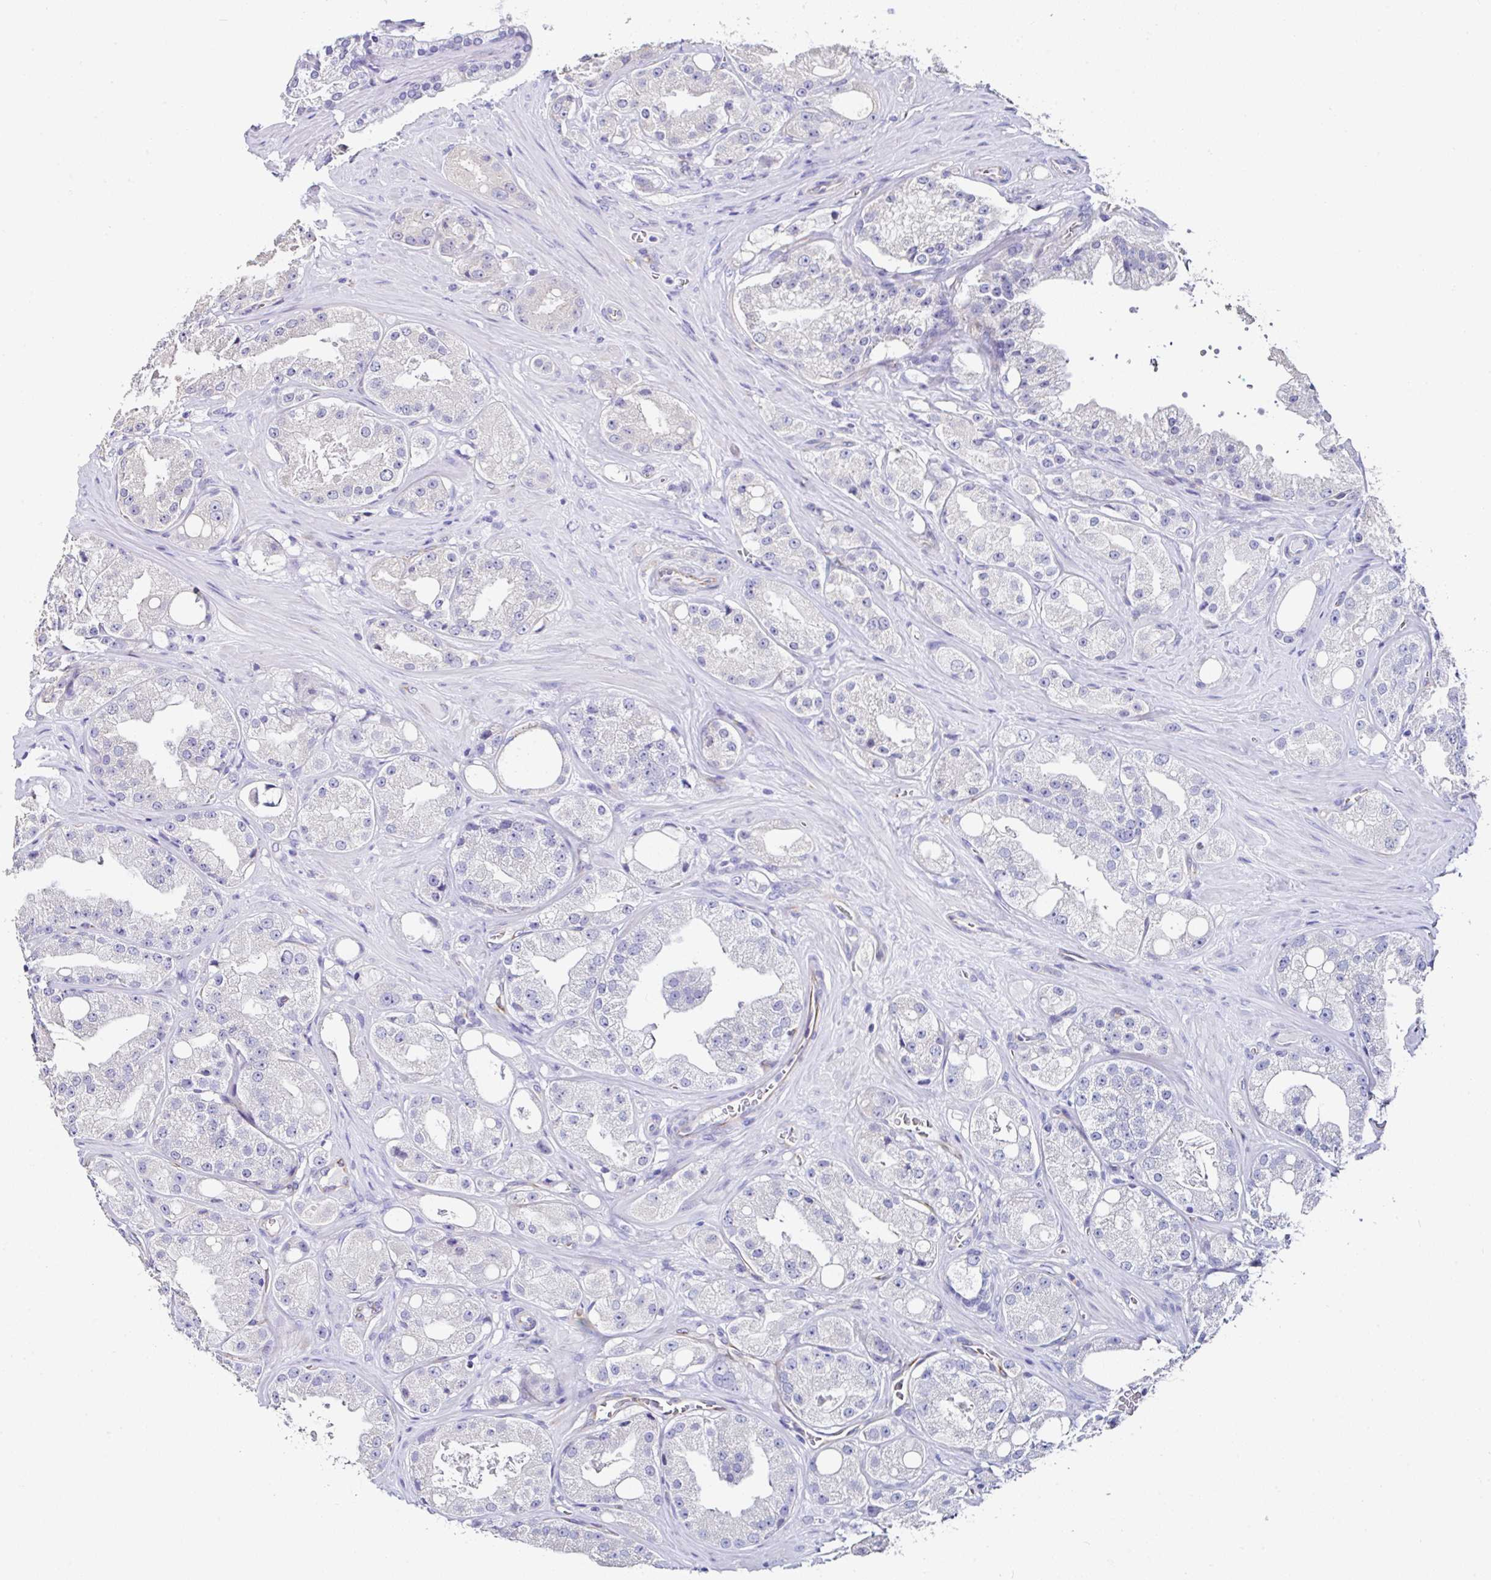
{"staining": {"intensity": "negative", "quantity": "none", "location": "none"}, "tissue": "prostate cancer", "cell_type": "Tumor cells", "image_type": "cancer", "snomed": [{"axis": "morphology", "description": "Adenocarcinoma, High grade"}, {"axis": "topography", "description": "Prostate"}], "caption": "Immunohistochemistry image of prostate cancer (high-grade adenocarcinoma) stained for a protein (brown), which exhibits no staining in tumor cells.", "gene": "TMPRSS11E", "patient": {"sex": "male", "age": 66}}